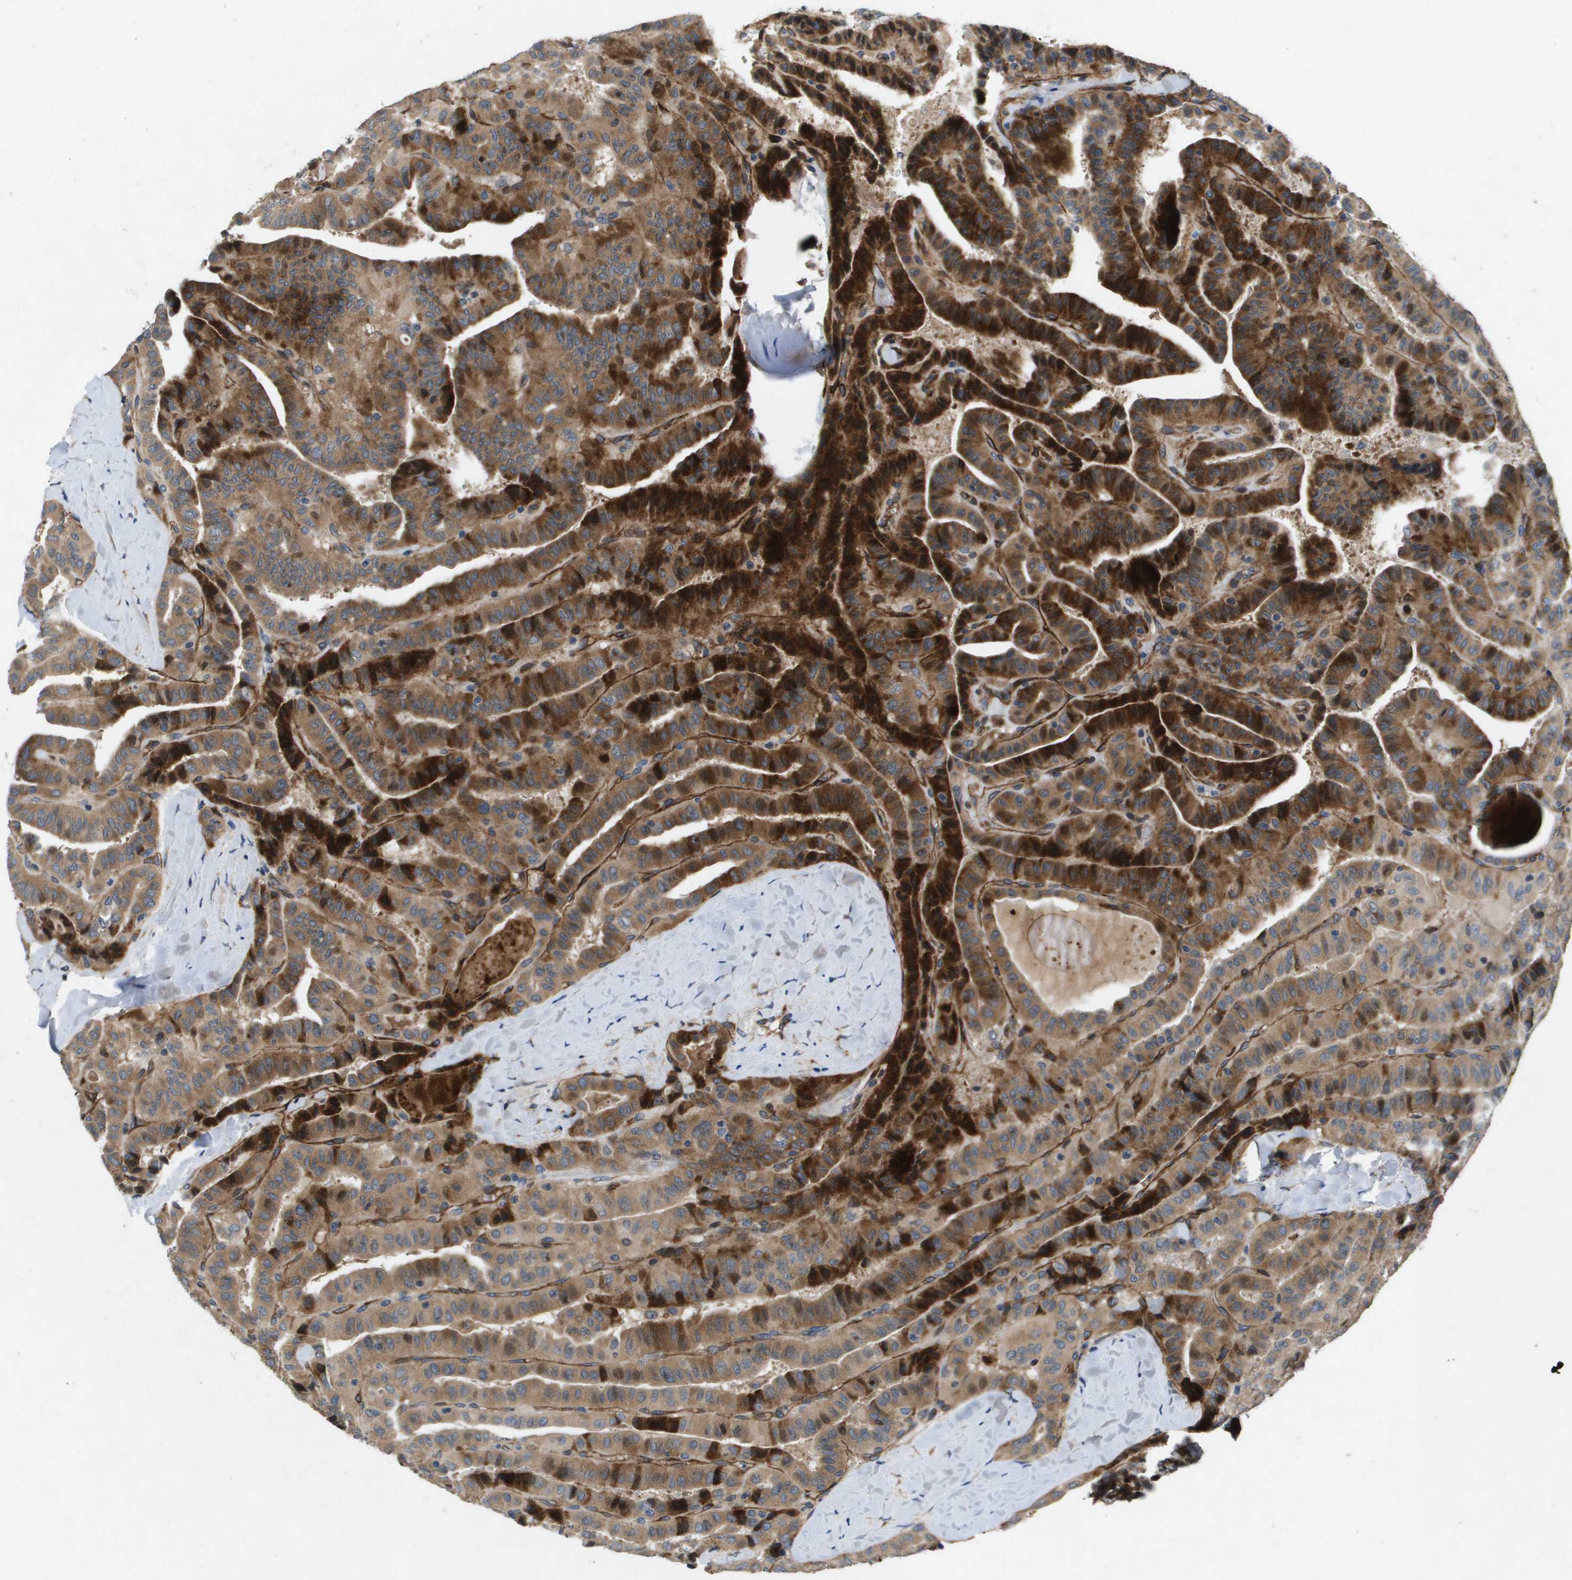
{"staining": {"intensity": "strong", "quantity": ">75%", "location": "cytoplasmic/membranous"}, "tissue": "thyroid cancer", "cell_type": "Tumor cells", "image_type": "cancer", "snomed": [{"axis": "morphology", "description": "Papillary adenocarcinoma, NOS"}, {"axis": "topography", "description": "Thyroid gland"}], "caption": "The histopathology image shows staining of thyroid cancer (papillary adenocarcinoma), revealing strong cytoplasmic/membranous protein staining (brown color) within tumor cells.", "gene": "ENTPD2", "patient": {"sex": "male", "age": 77}}